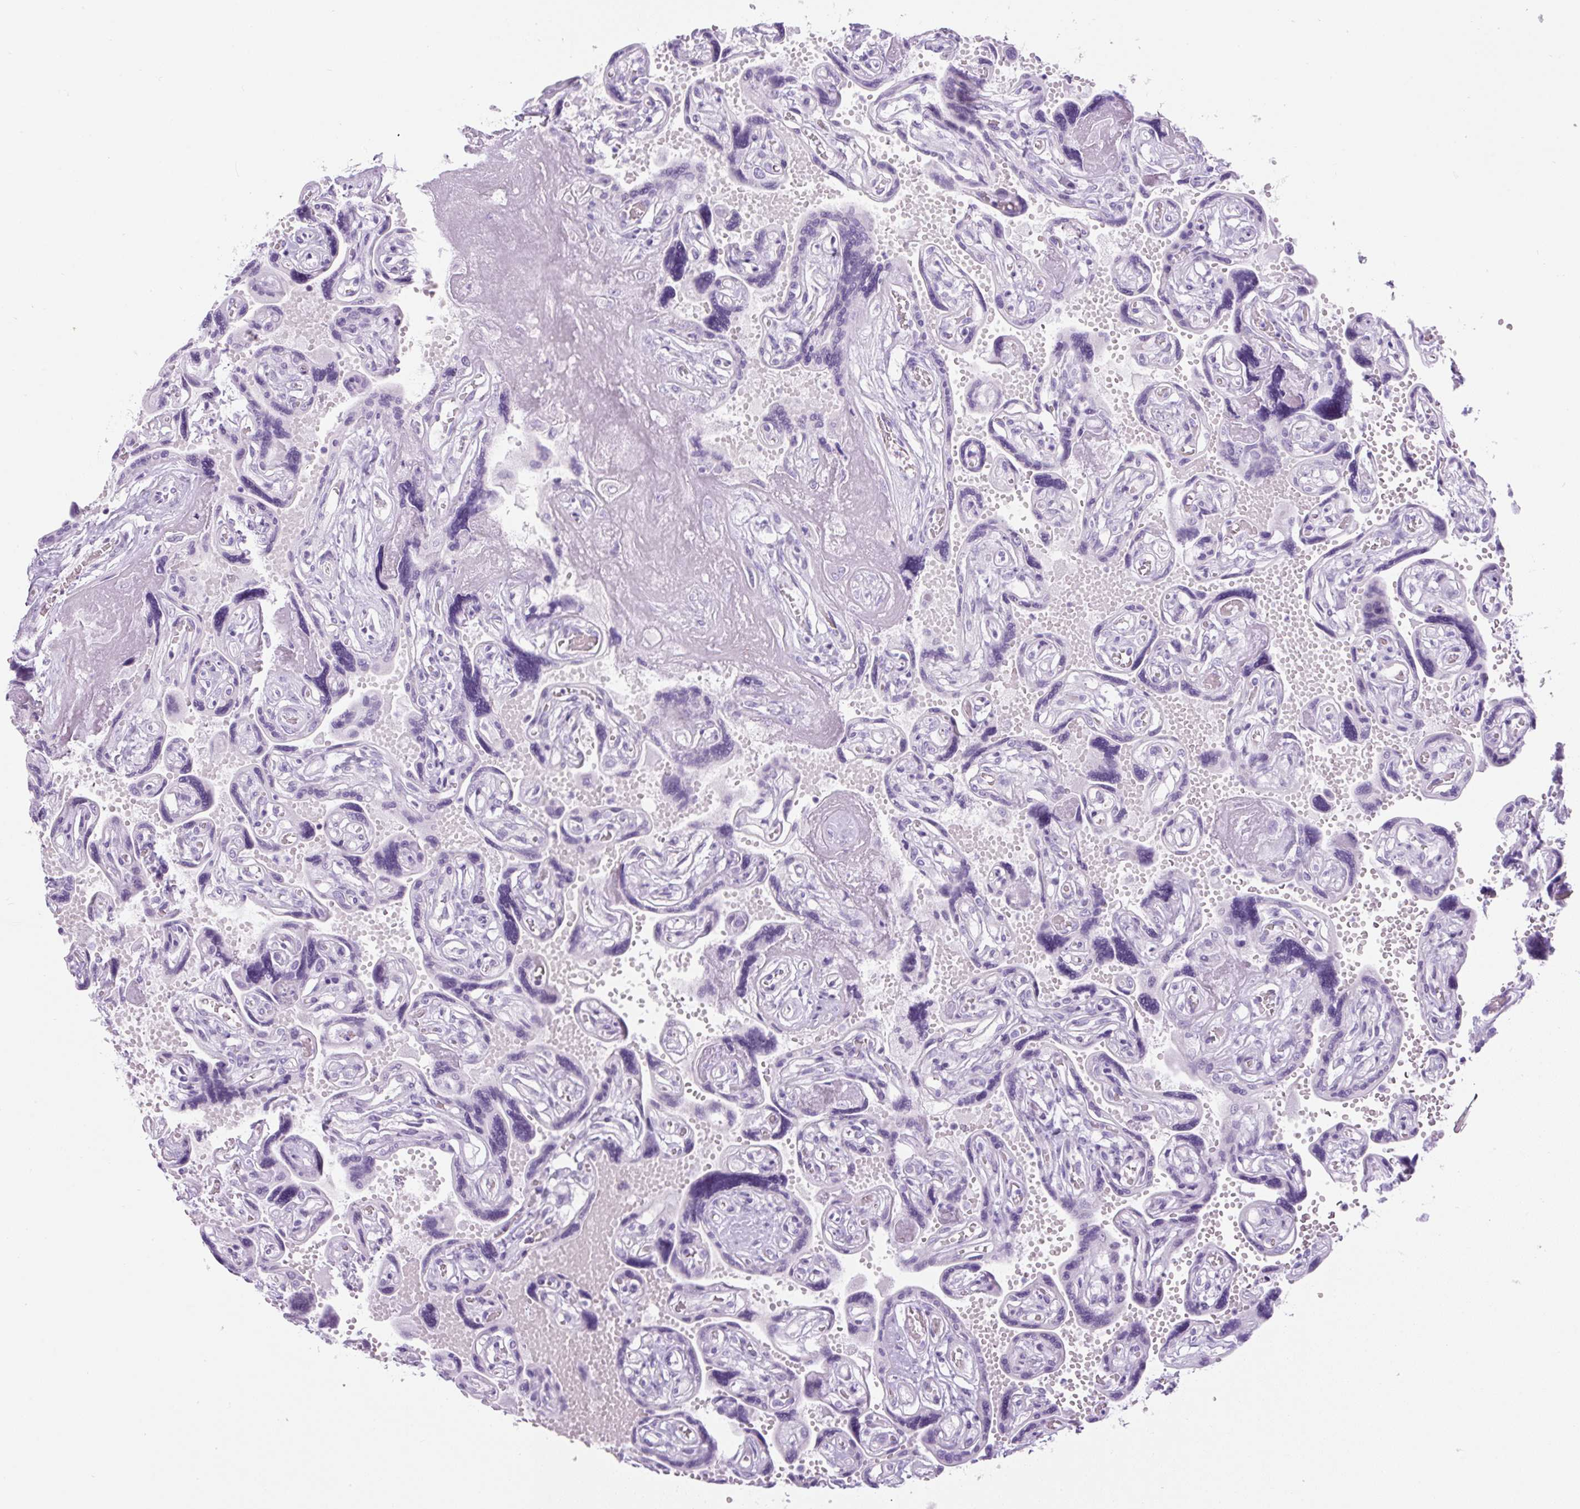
{"staining": {"intensity": "negative", "quantity": "none", "location": "none"}, "tissue": "placenta", "cell_type": "Trophoblastic cells", "image_type": "normal", "snomed": [{"axis": "morphology", "description": "Normal tissue, NOS"}, {"axis": "topography", "description": "Placenta"}], "caption": "A high-resolution image shows immunohistochemistry (IHC) staining of benign placenta, which reveals no significant expression in trophoblastic cells.", "gene": "ADAMTS19", "patient": {"sex": "female", "age": 32}}